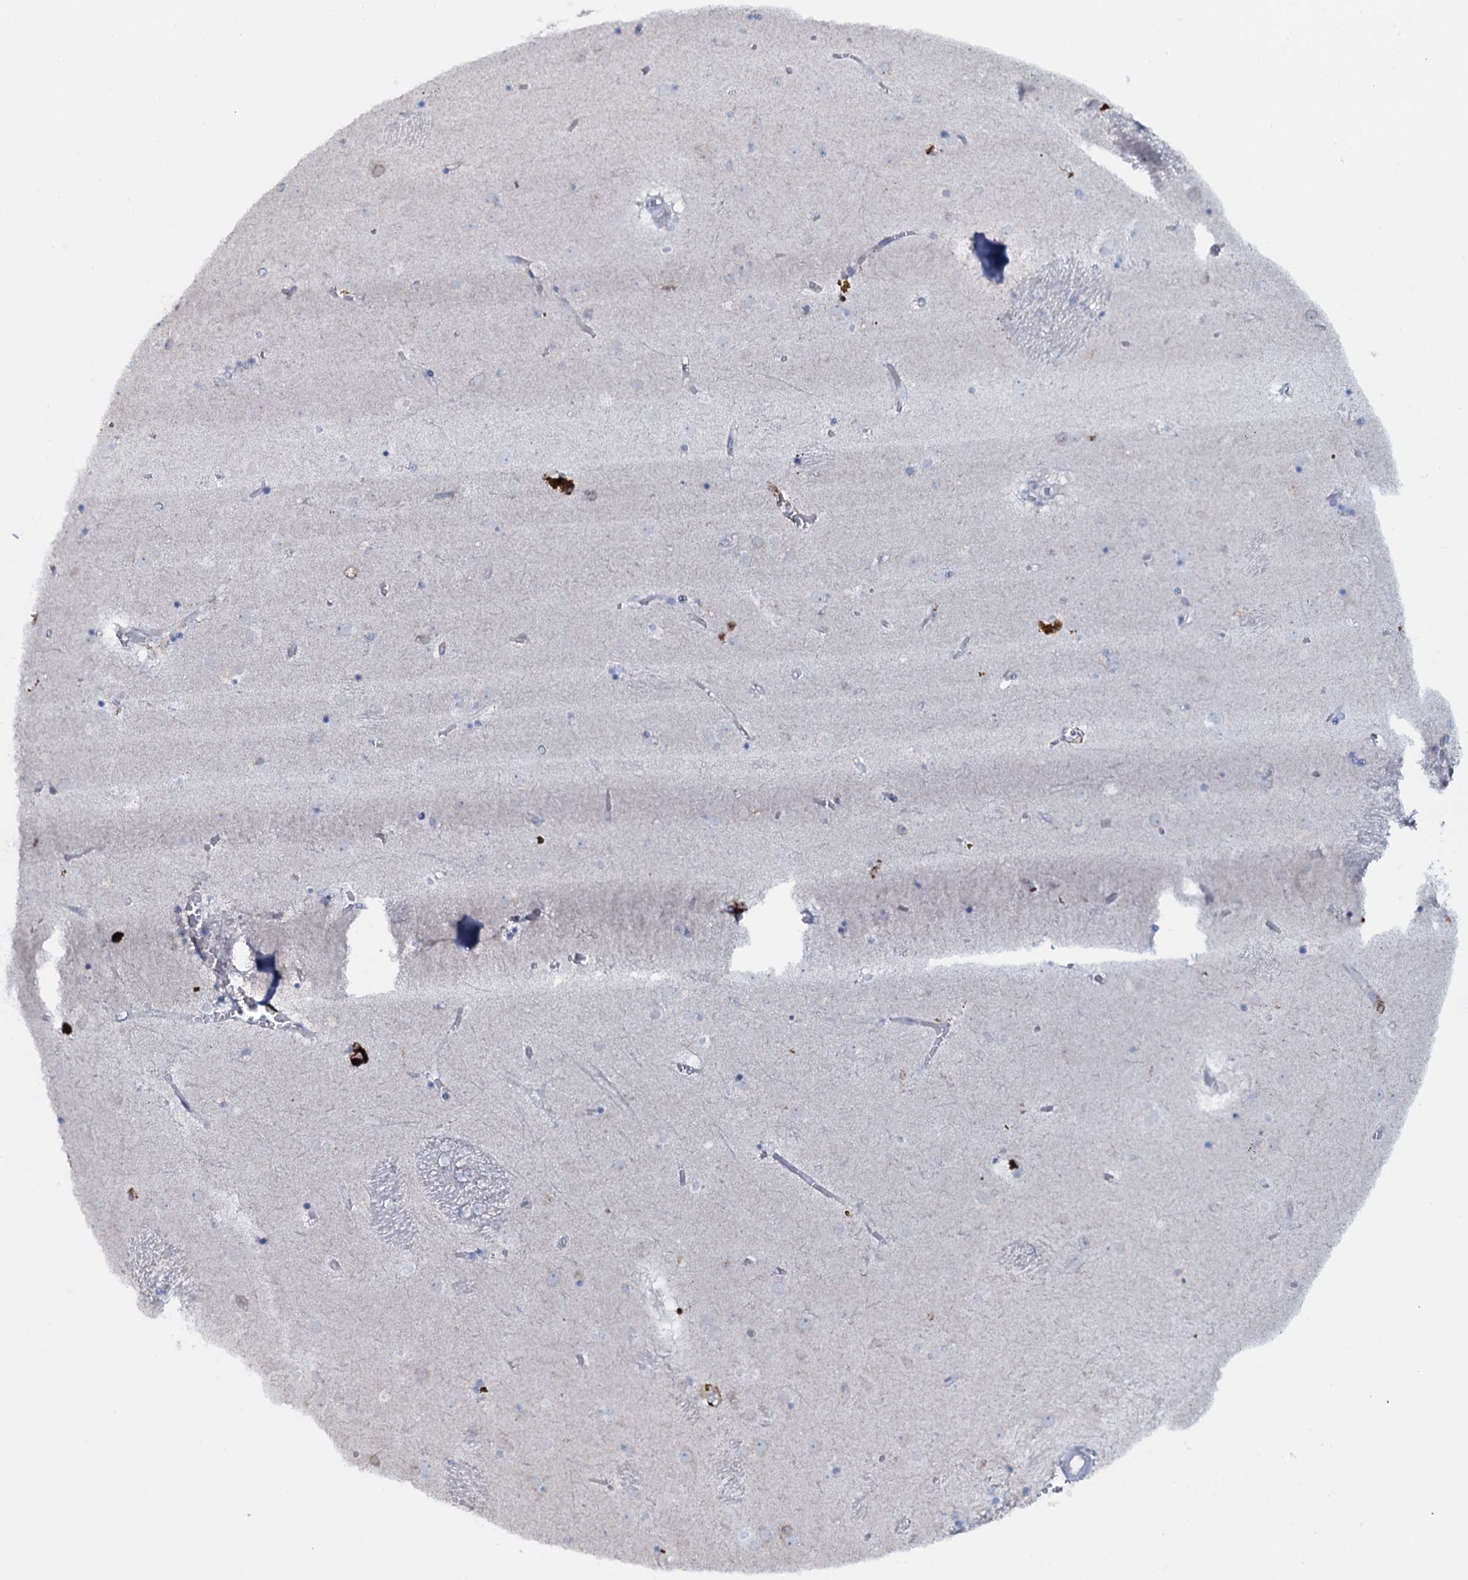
{"staining": {"intensity": "negative", "quantity": "none", "location": "none"}, "tissue": "caudate", "cell_type": "Glial cells", "image_type": "normal", "snomed": [{"axis": "morphology", "description": "Normal tissue, NOS"}, {"axis": "topography", "description": "Lateral ventricle wall"}], "caption": "A high-resolution photomicrograph shows immunohistochemistry staining of normal caudate, which reveals no significant positivity in glial cells. The staining is performed using DAB (3,3'-diaminobenzidine) brown chromogen with nuclei counter-stained in using hematoxylin.", "gene": "OSBPL2", "patient": {"sex": "male", "age": 70}}